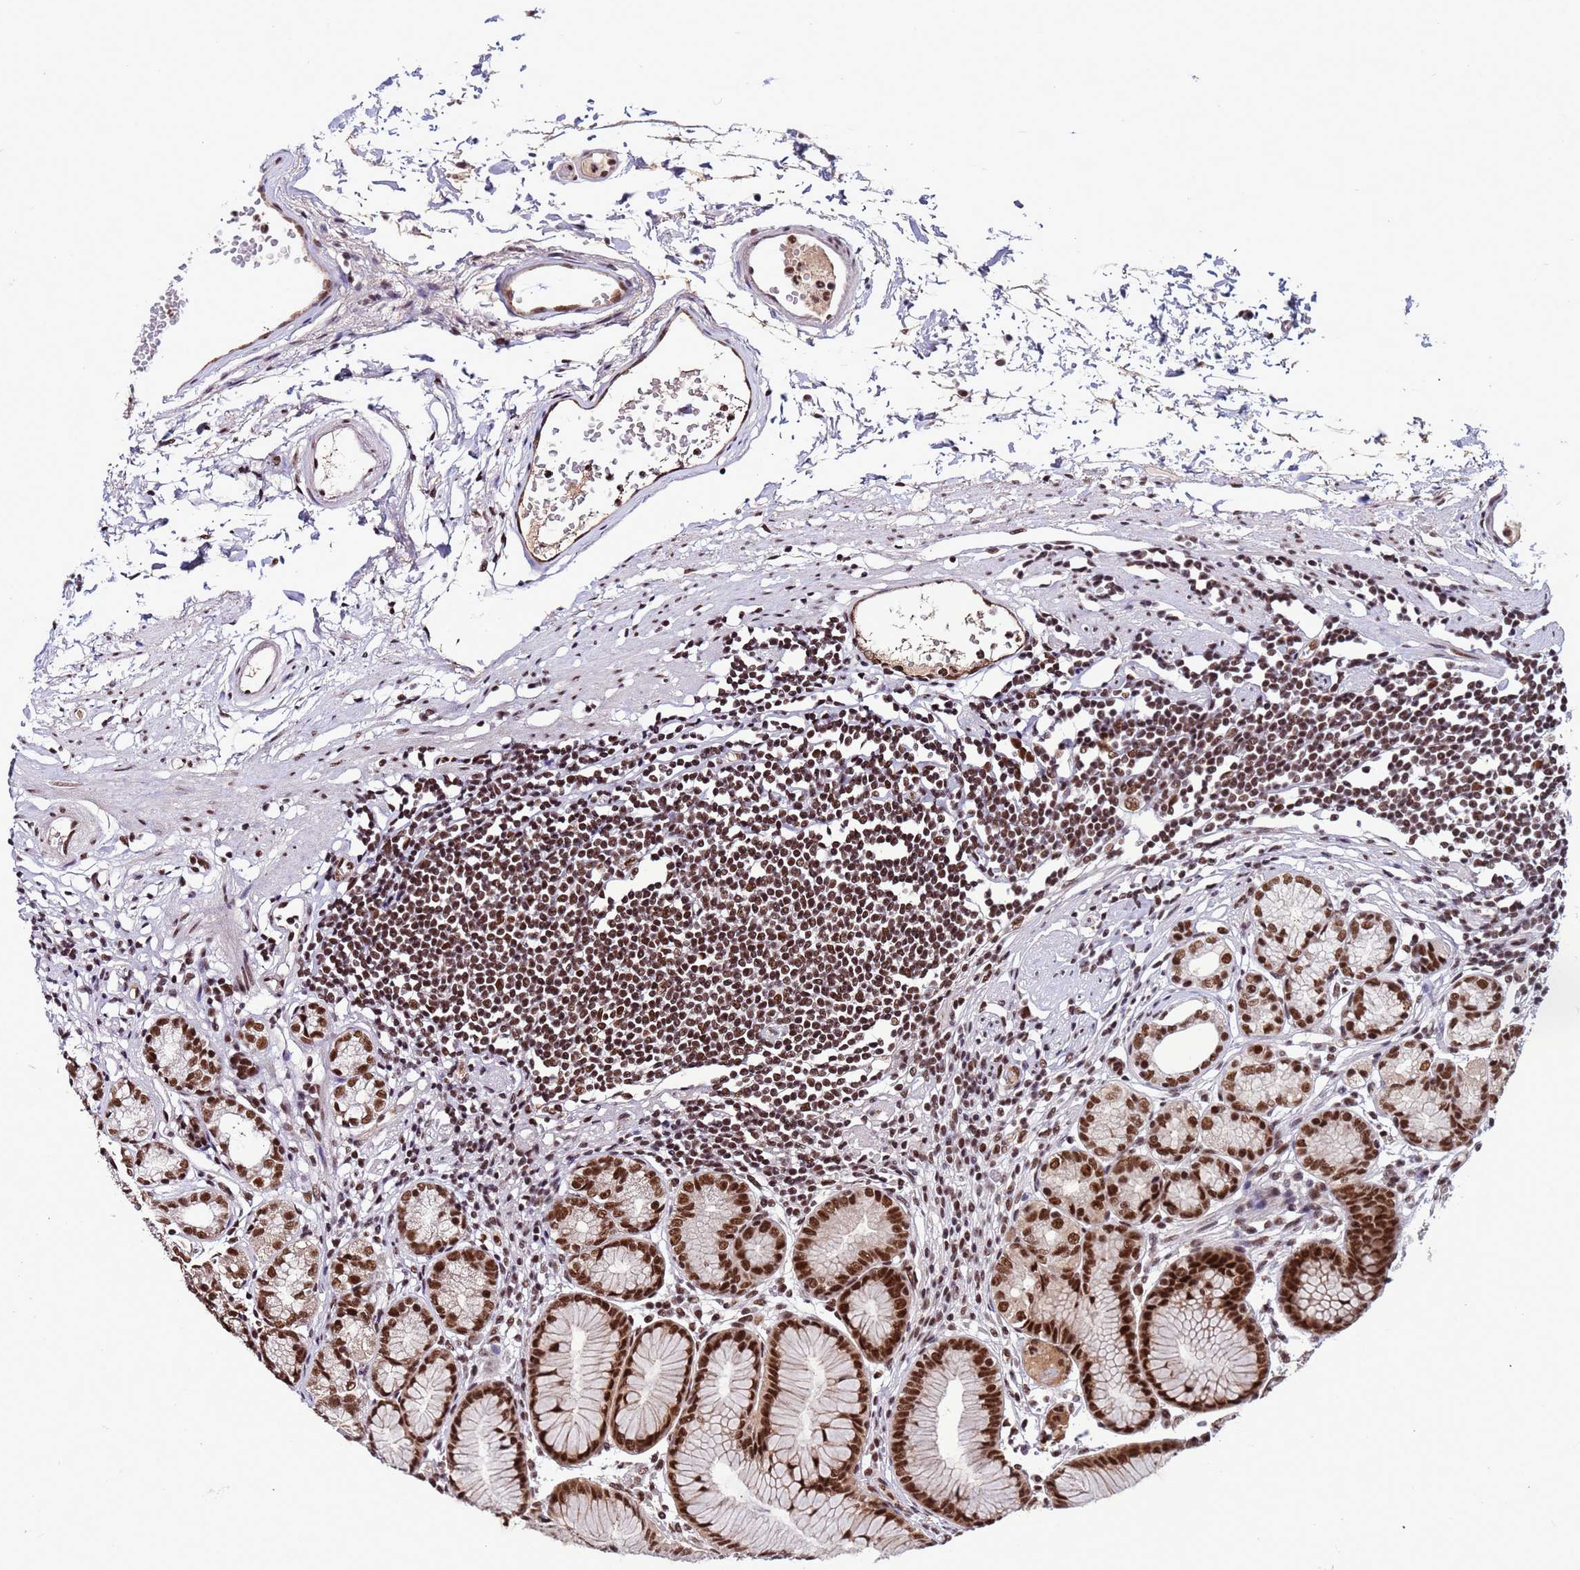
{"staining": {"intensity": "strong", "quantity": ">75%", "location": "nuclear"}, "tissue": "stomach", "cell_type": "Glandular cells", "image_type": "normal", "snomed": [{"axis": "morphology", "description": "Normal tissue, NOS"}, {"axis": "topography", "description": "Stomach"}], "caption": "This micrograph shows benign stomach stained with immunohistochemistry (IHC) to label a protein in brown. The nuclear of glandular cells show strong positivity for the protein. Nuclei are counter-stained blue.", "gene": "SRRT", "patient": {"sex": "female", "age": 57}}